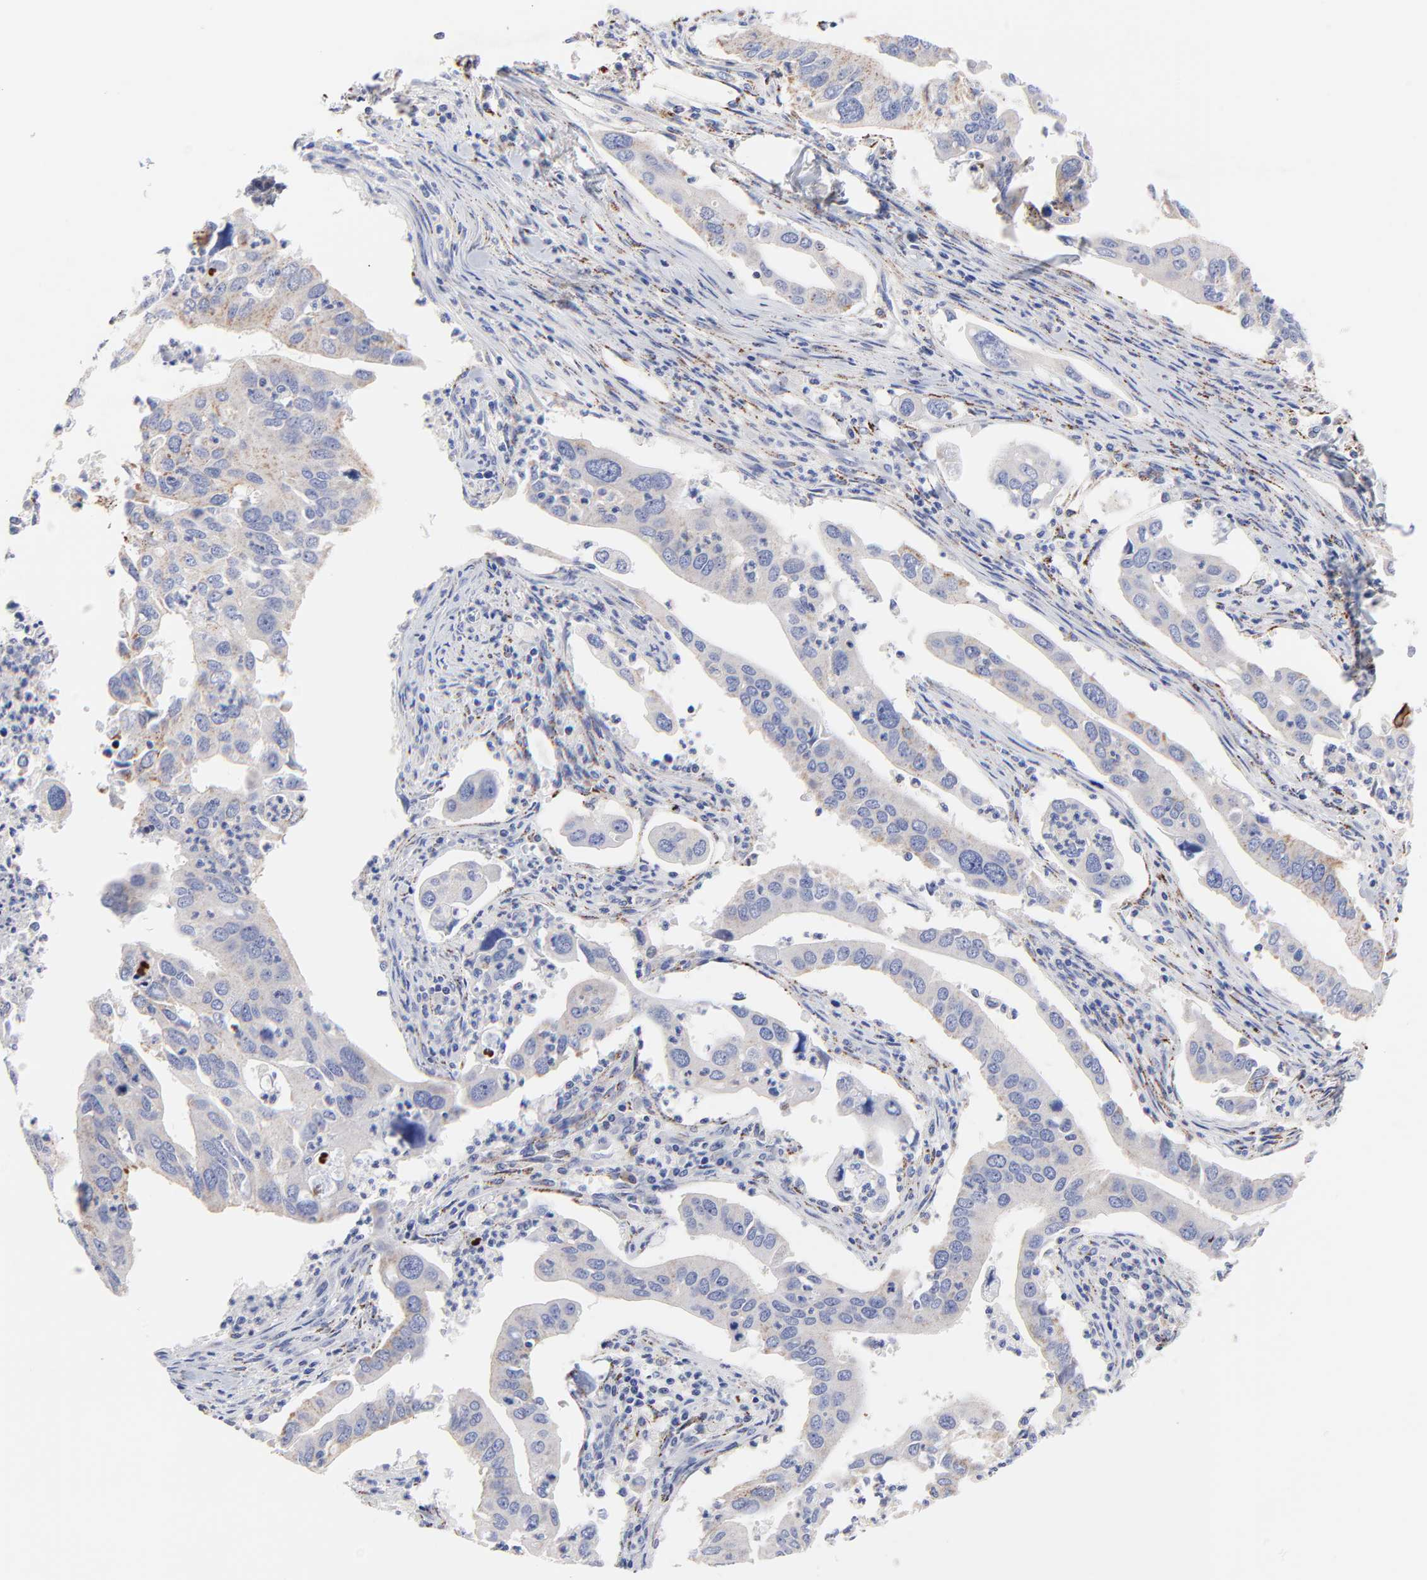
{"staining": {"intensity": "weak", "quantity": "<25%", "location": "cytoplasmic/membranous"}, "tissue": "lung cancer", "cell_type": "Tumor cells", "image_type": "cancer", "snomed": [{"axis": "morphology", "description": "Adenocarcinoma, NOS"}, {"axis": "topography", "description": "Lung"}], "caption": "Tumor cells are negative for protein expression in human lung adenocarcinoma.", "gene": "FBXO10", "patient": {"sex": "male", "age": 48}}